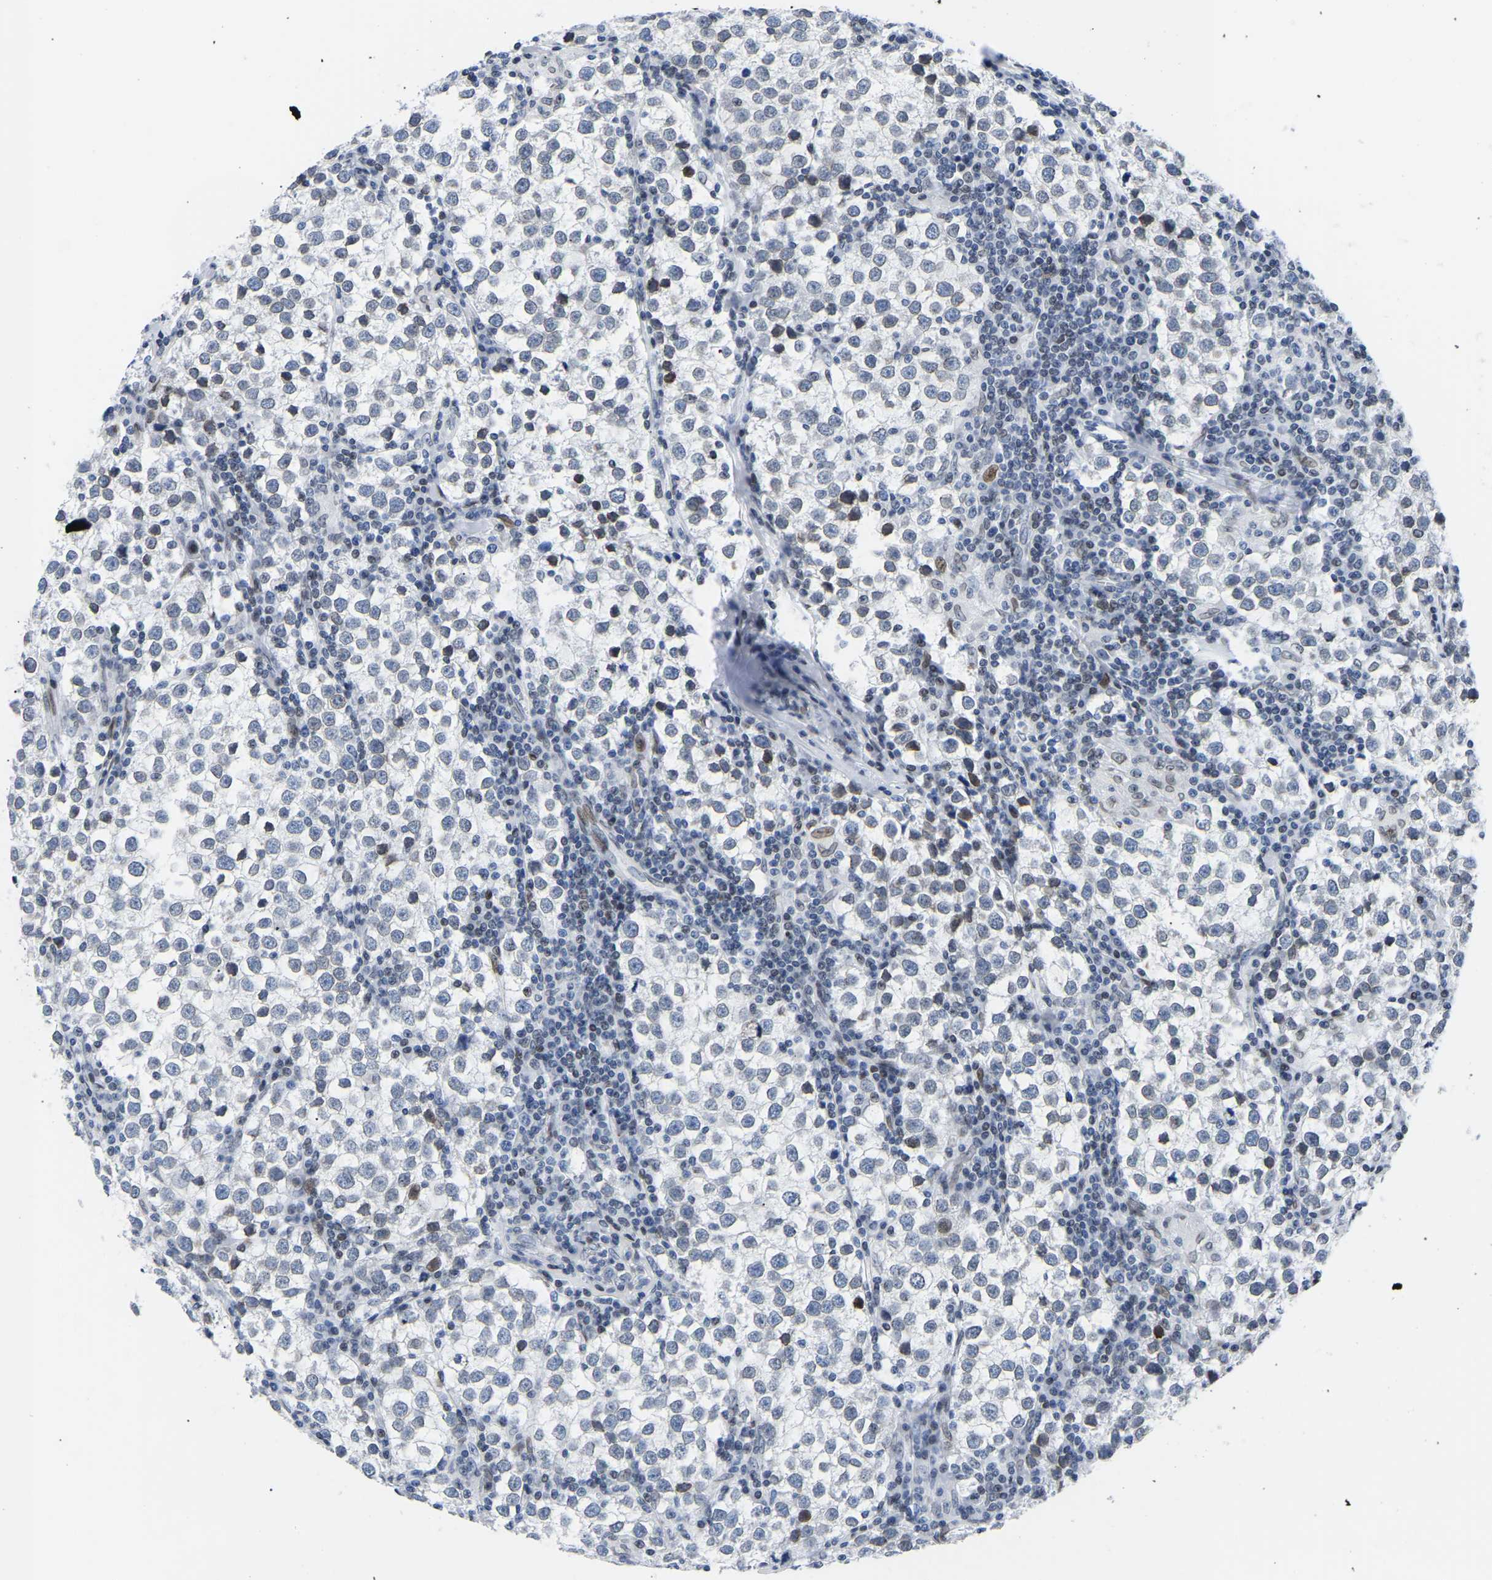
{"staining": {"intensity": "weak", "quantity": "<25%", "location": "nuclear"}, "tissue": "testis cancer", "cell_type": "Tumor cells", "image_type": "cancer", "snomed": [{"axis": "morphology", "description": "Seminoma, NOS"}, {"axis": "morphology", "description": "Carcinoma, Embryonal, NOS"}, {"axis": "topography", "description": "Testis"}], "caption": "IHC image of neoplastic tissue: testis cancer stained with DAB exhibits no significant protein expression in tumor cells.", "gene": "UPK3A", "patient": {"sex": "male", "age": 36}}